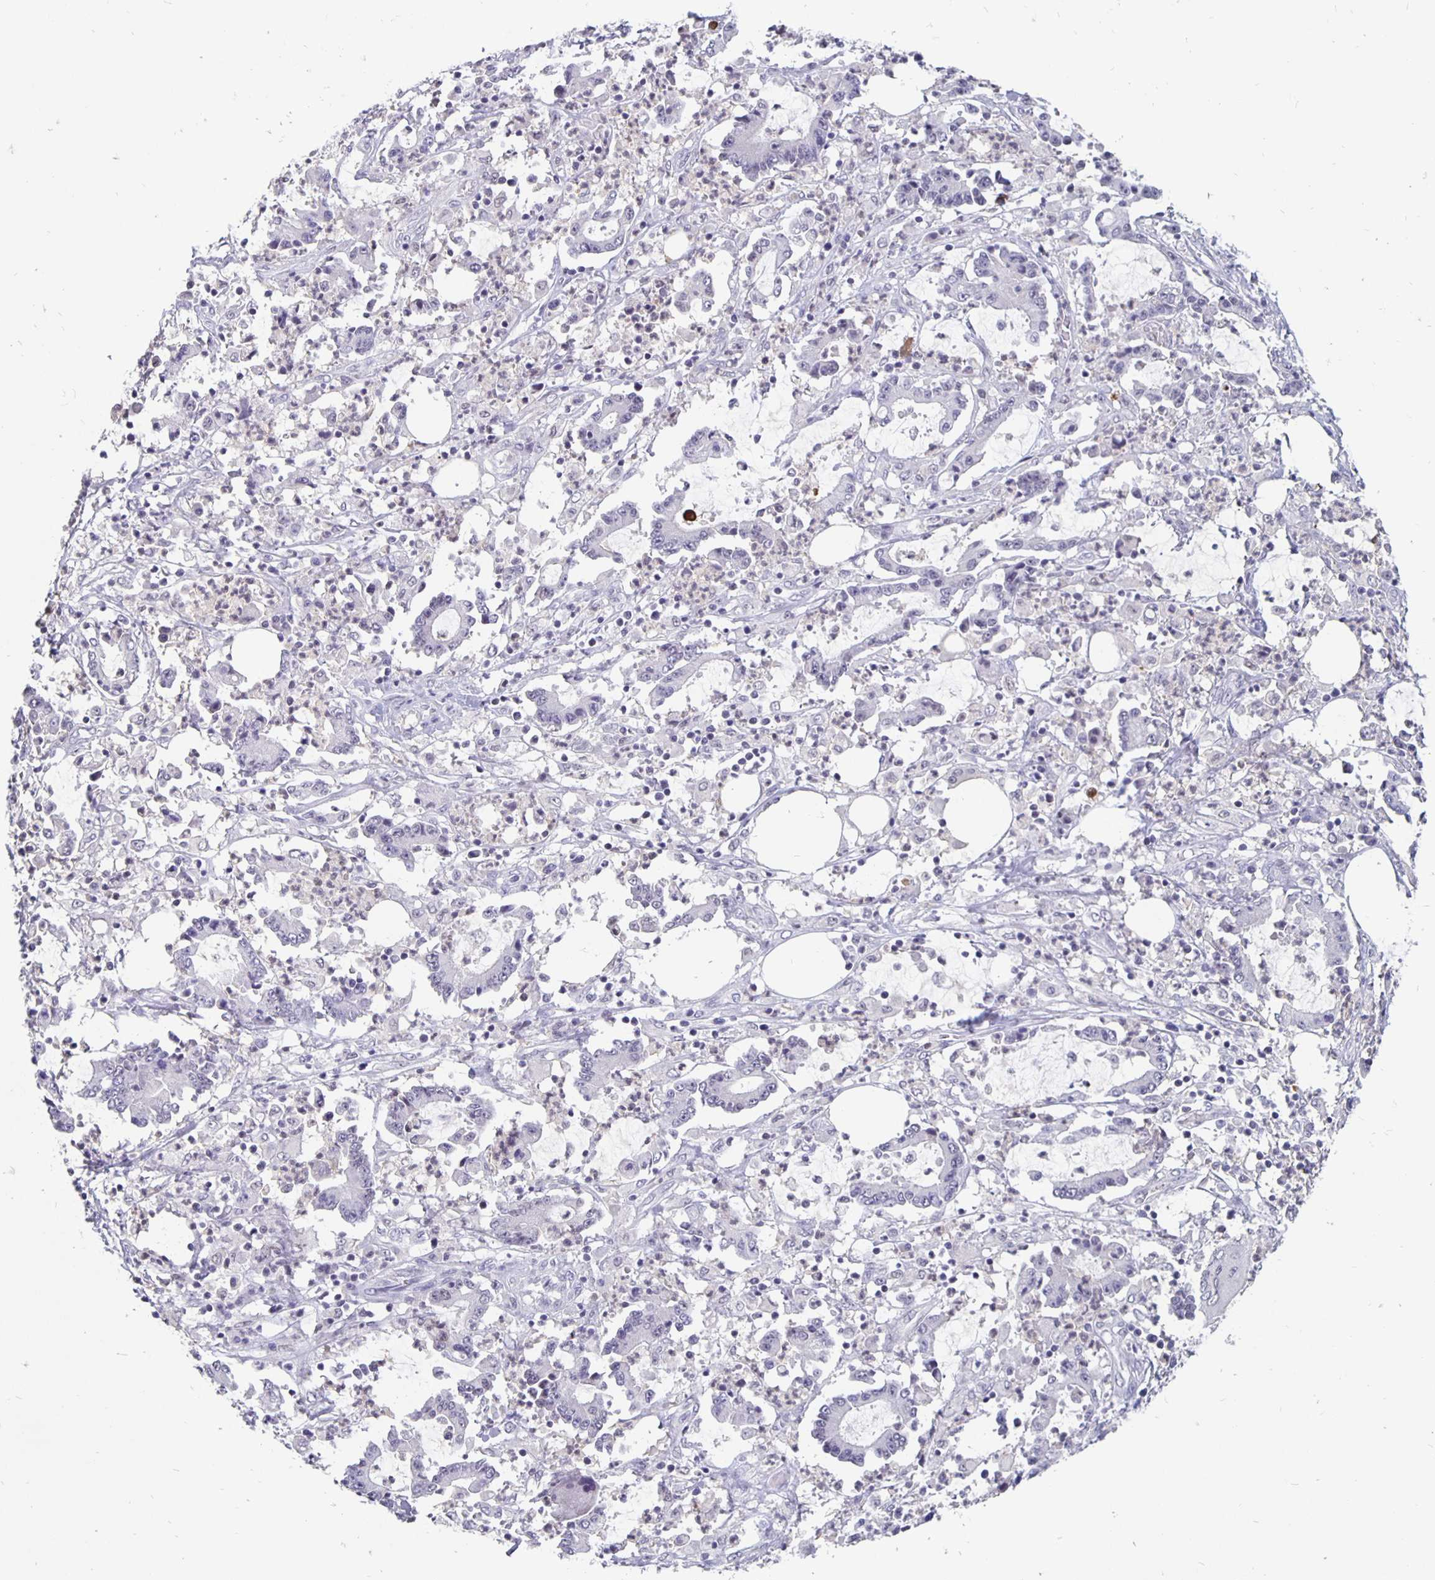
{"staining": {"intensity": "negative", "quantity": "none", "location": "none"}, "tissue": "stomach cancer", "cell_type": "Tumor cells", "image_type": "cancer", "snomed": [{"axis": "morphology", "description": "Adenocarcinoma, NOS"}, {"axis": "topography", "description": "Stomach, upper"}], "caption": "Tumor cells show no significant positivity in stomach cancer (adenocarcinoma). (Immunohistochemistry (ihc), brightfield microscopy, high magnification).", "gene": "ZNF691", "patient": {"sex": "male", "age": 68}}